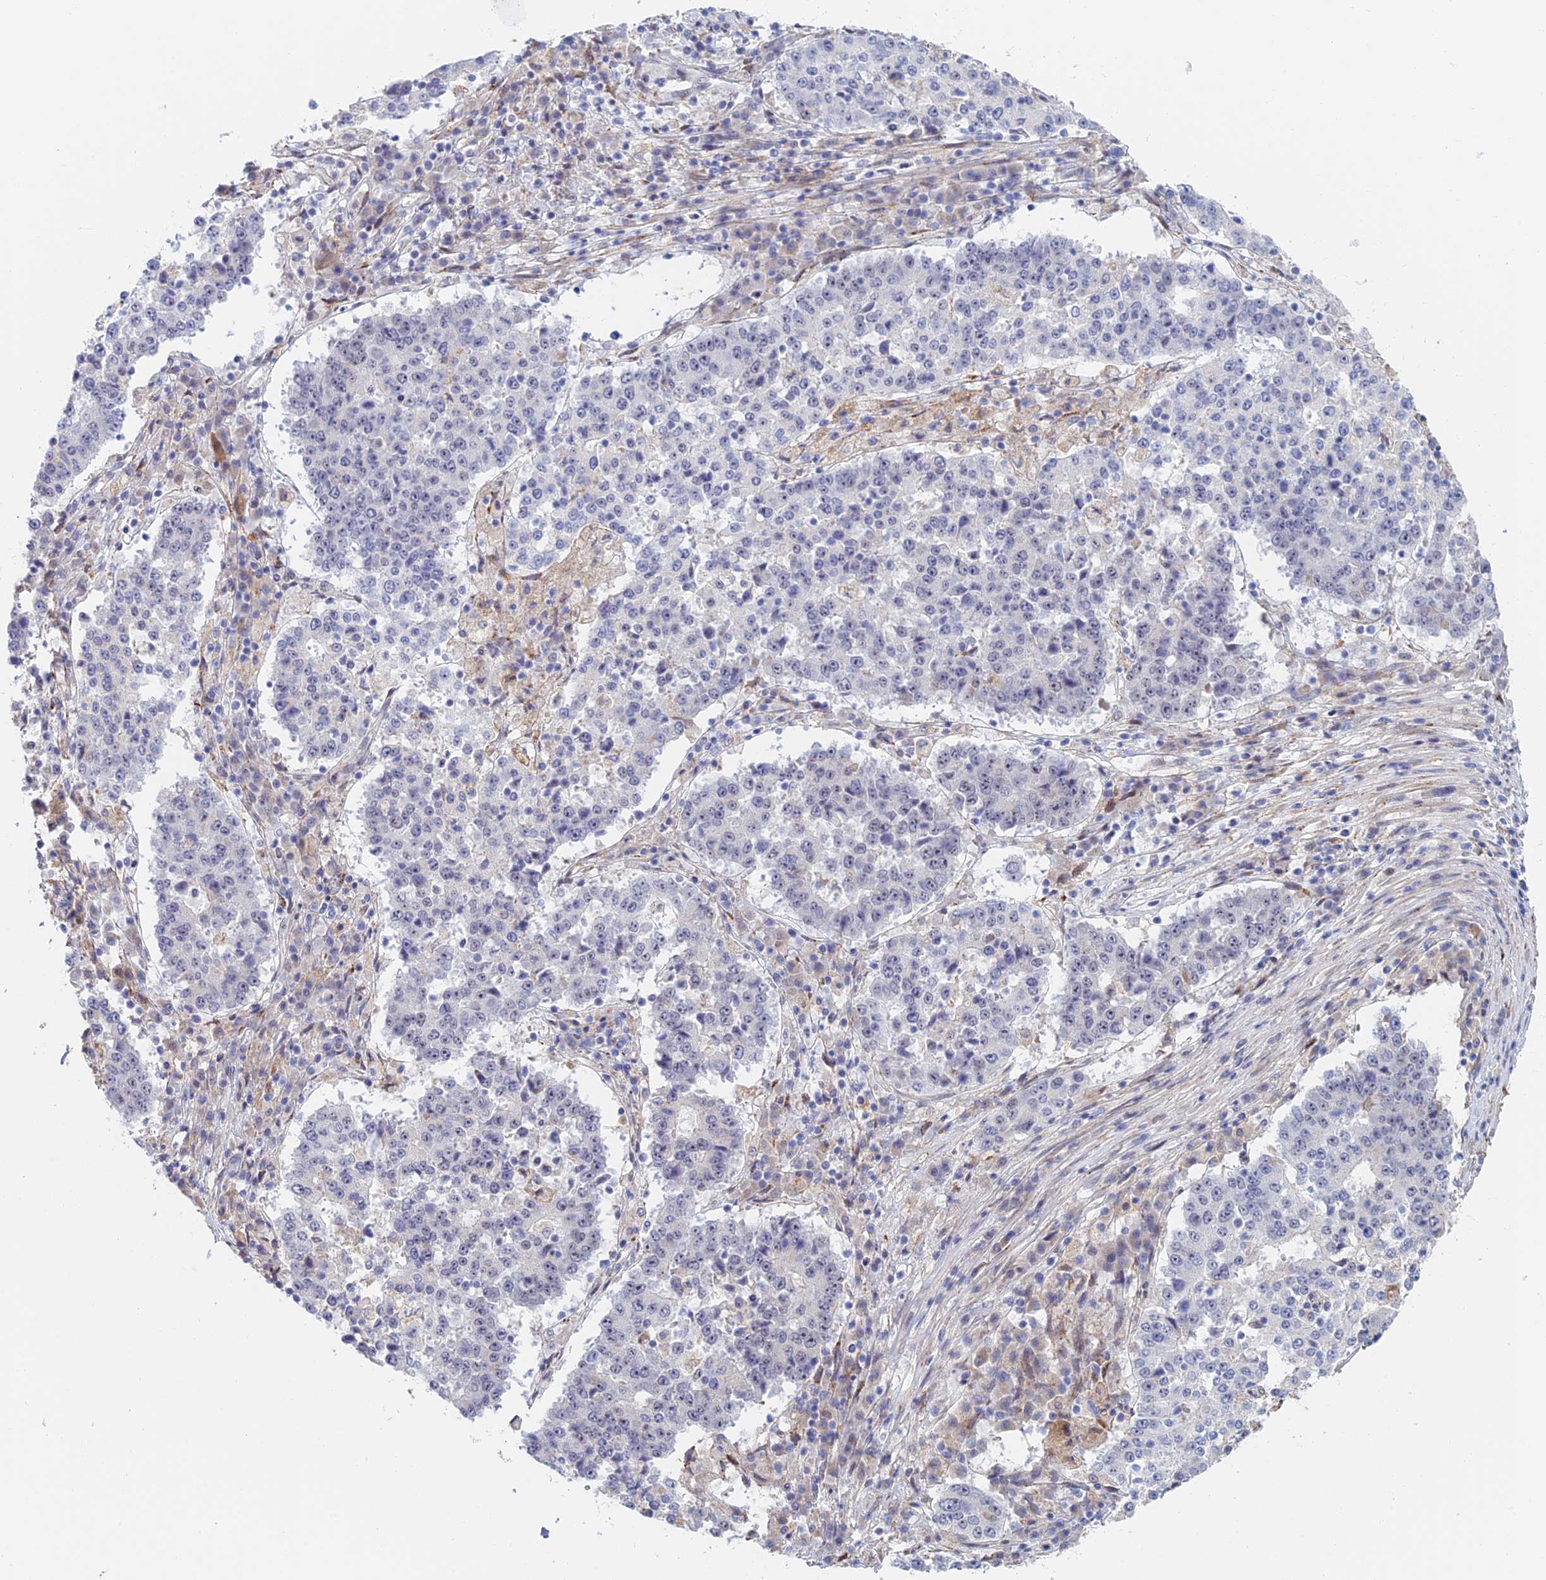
{"staining": {"intensity": "negative", "quantity": "none", "location": "none"}, "tissue": "stomach cancer", "cell_type": "Tumor cells", "image_type": "cancer", "snomed": [{"axis": "morphology", "description": "Adenocarcinoma, NOS"}, {"axis": "topography", "description": "Stomach"}], "caption": "IHC micrograph of stomach adenocarcinoma stained for a protein (brown), which shows no positivity in tumor cells.", "gene": "ZUP1", "patient": {"sex": "male", "age": 59}}